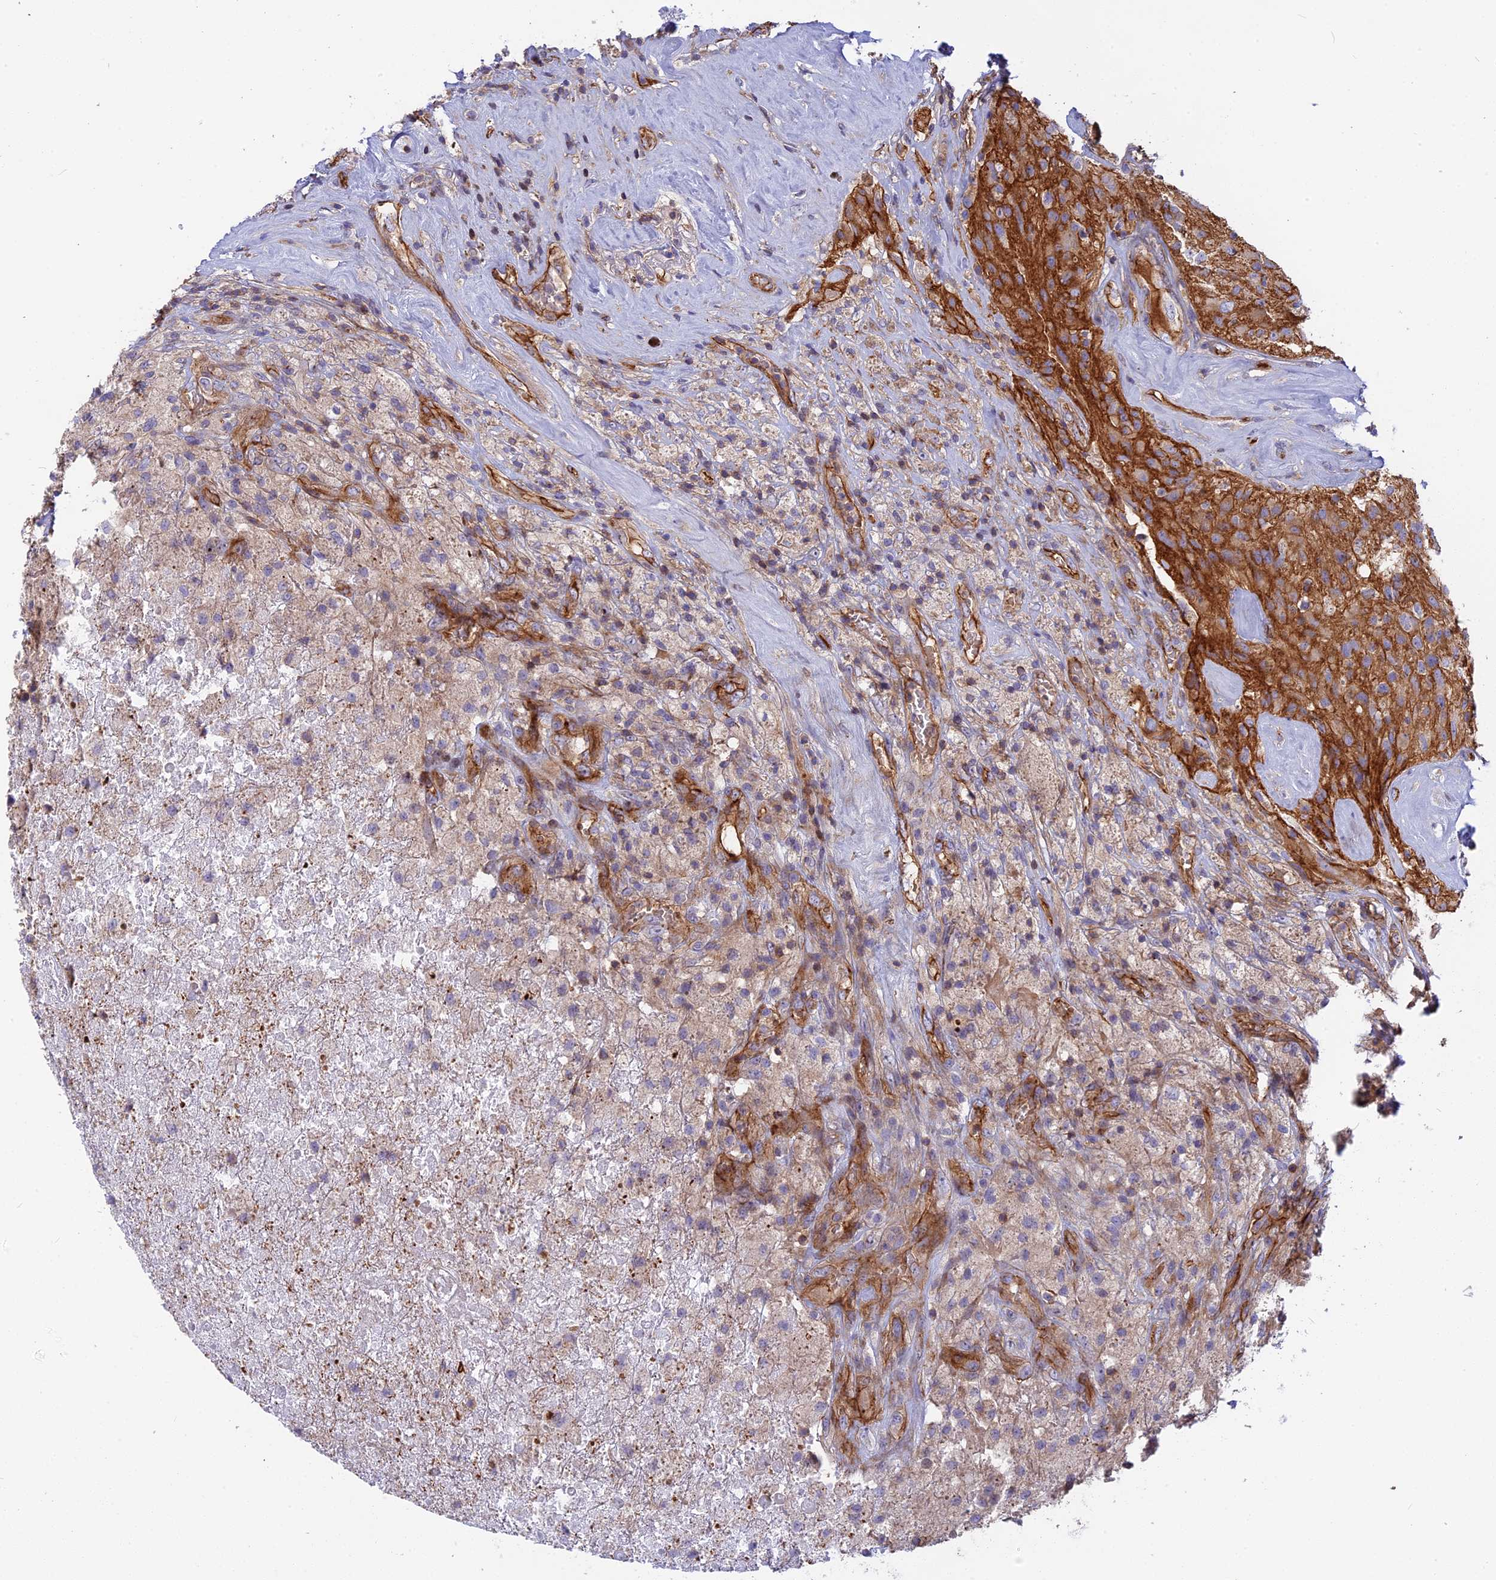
{"staining": {"intensity": "moderate", "quantity": "25%-75%", "location": "cytoplasmic/membranous"}, "tissue": "glioma", "cell_type": "Tumor cells", "image_type": "cancer", "snomed": [{"axis": "morphology", "description": "Glioma, malignant, High grade"}, {"axis": "topography", "description": "Brain"}], "caption": "Glioma tissue demonstrates moderate cytoplasmic/membranous expression in approximately 25%-75% of tumor cells, visualized by immunohistochemistry.", "gene": "CNBD2", "patient": {"sex": "male", "age": 69}}